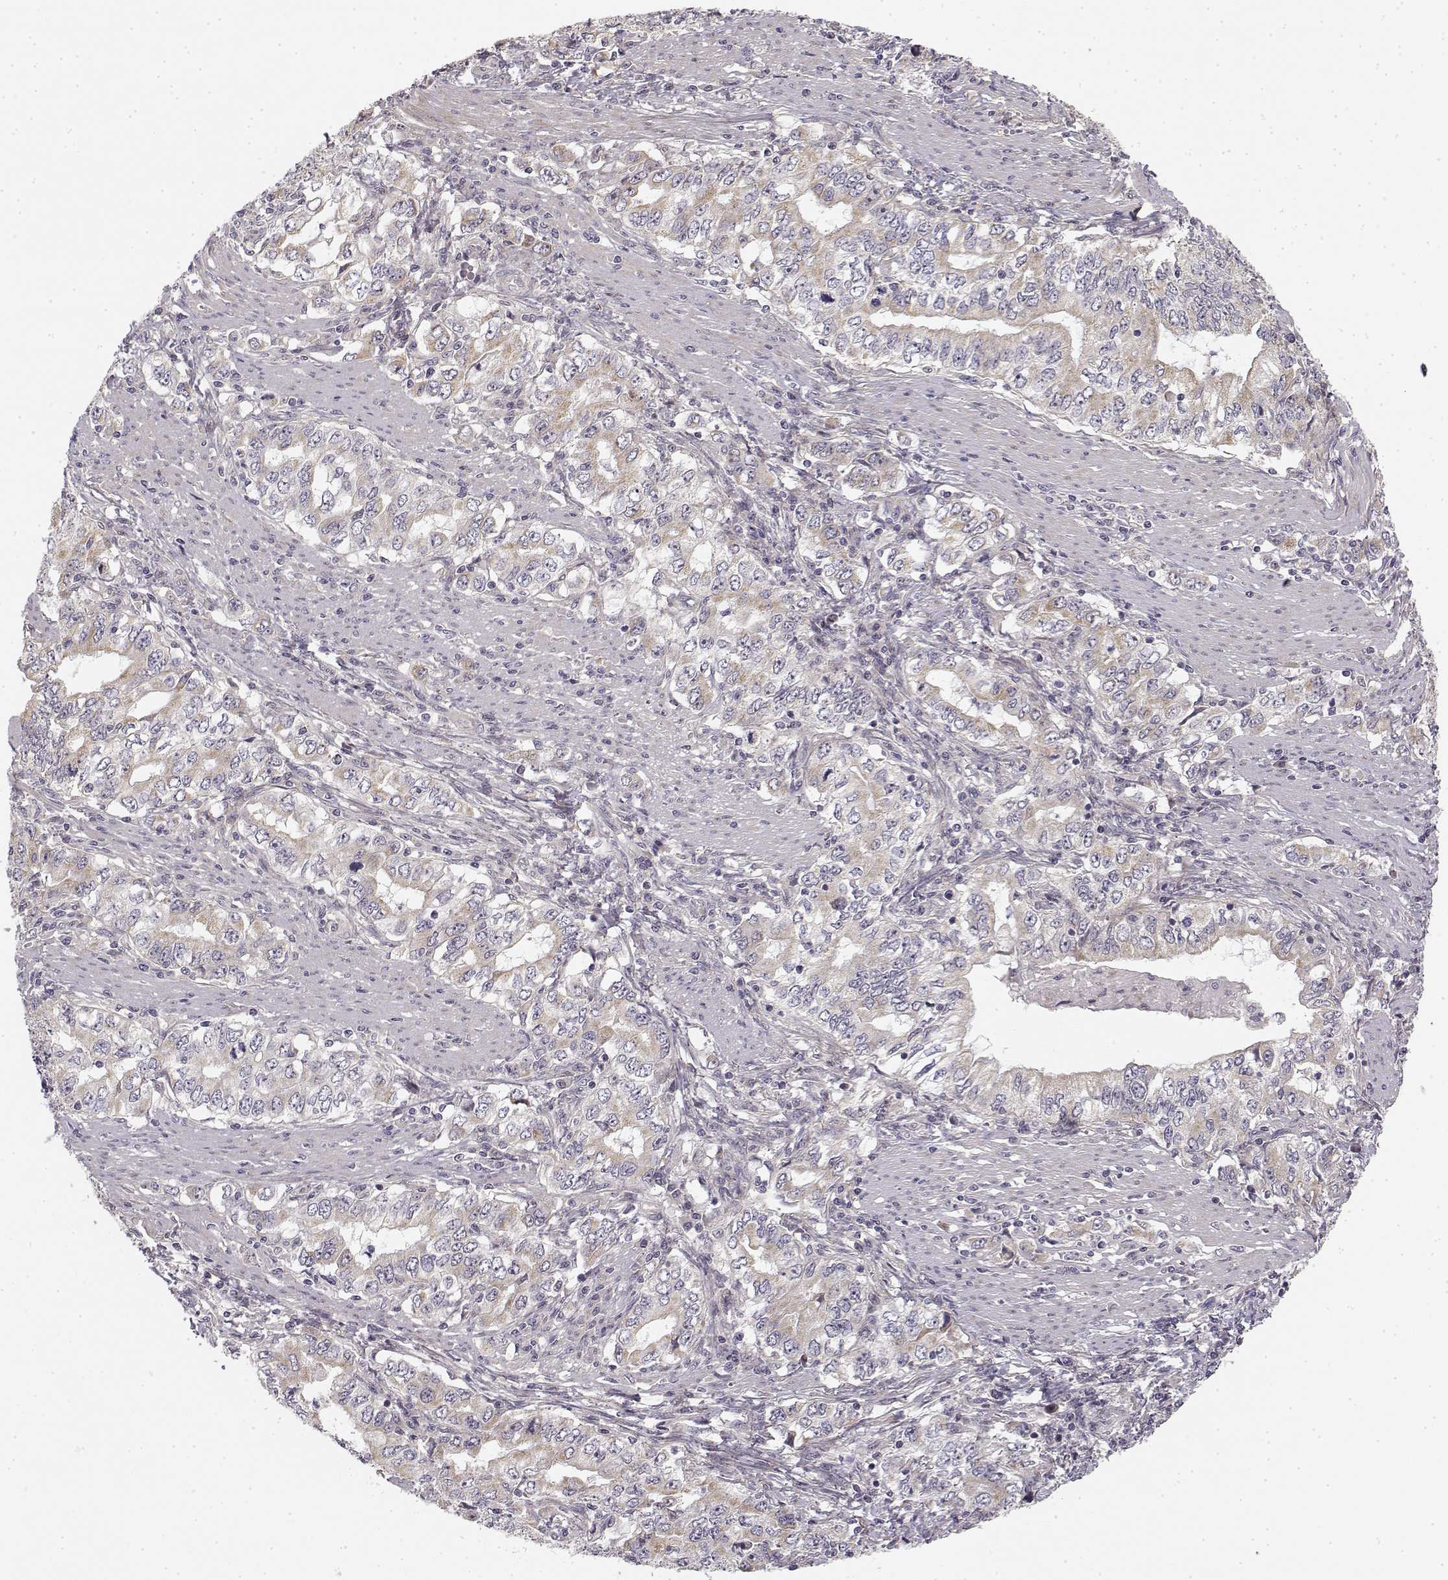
{"staining": {"intensity": "weak", "quantity": "25%-75%", "location": "cytoplasmic/membranous"}, "tissue": "stomach cancer", "cell_type": "Tumor cells", "image_type": "cancer", "snomed": [{"axis": "morphology", "description": "Adenocarcinoma, NOS"}, {"axis": "topography", "description": "Stomach, lower"}], "caption": "This is a photomicrograph of immunohistochemistry (IHC) staining of stomach cancer, which shows weak expression in the cytoplasmic/membranous of tumor cells.", "gene": "MED12L", "patient": {"sex": "female", "age": 72}}